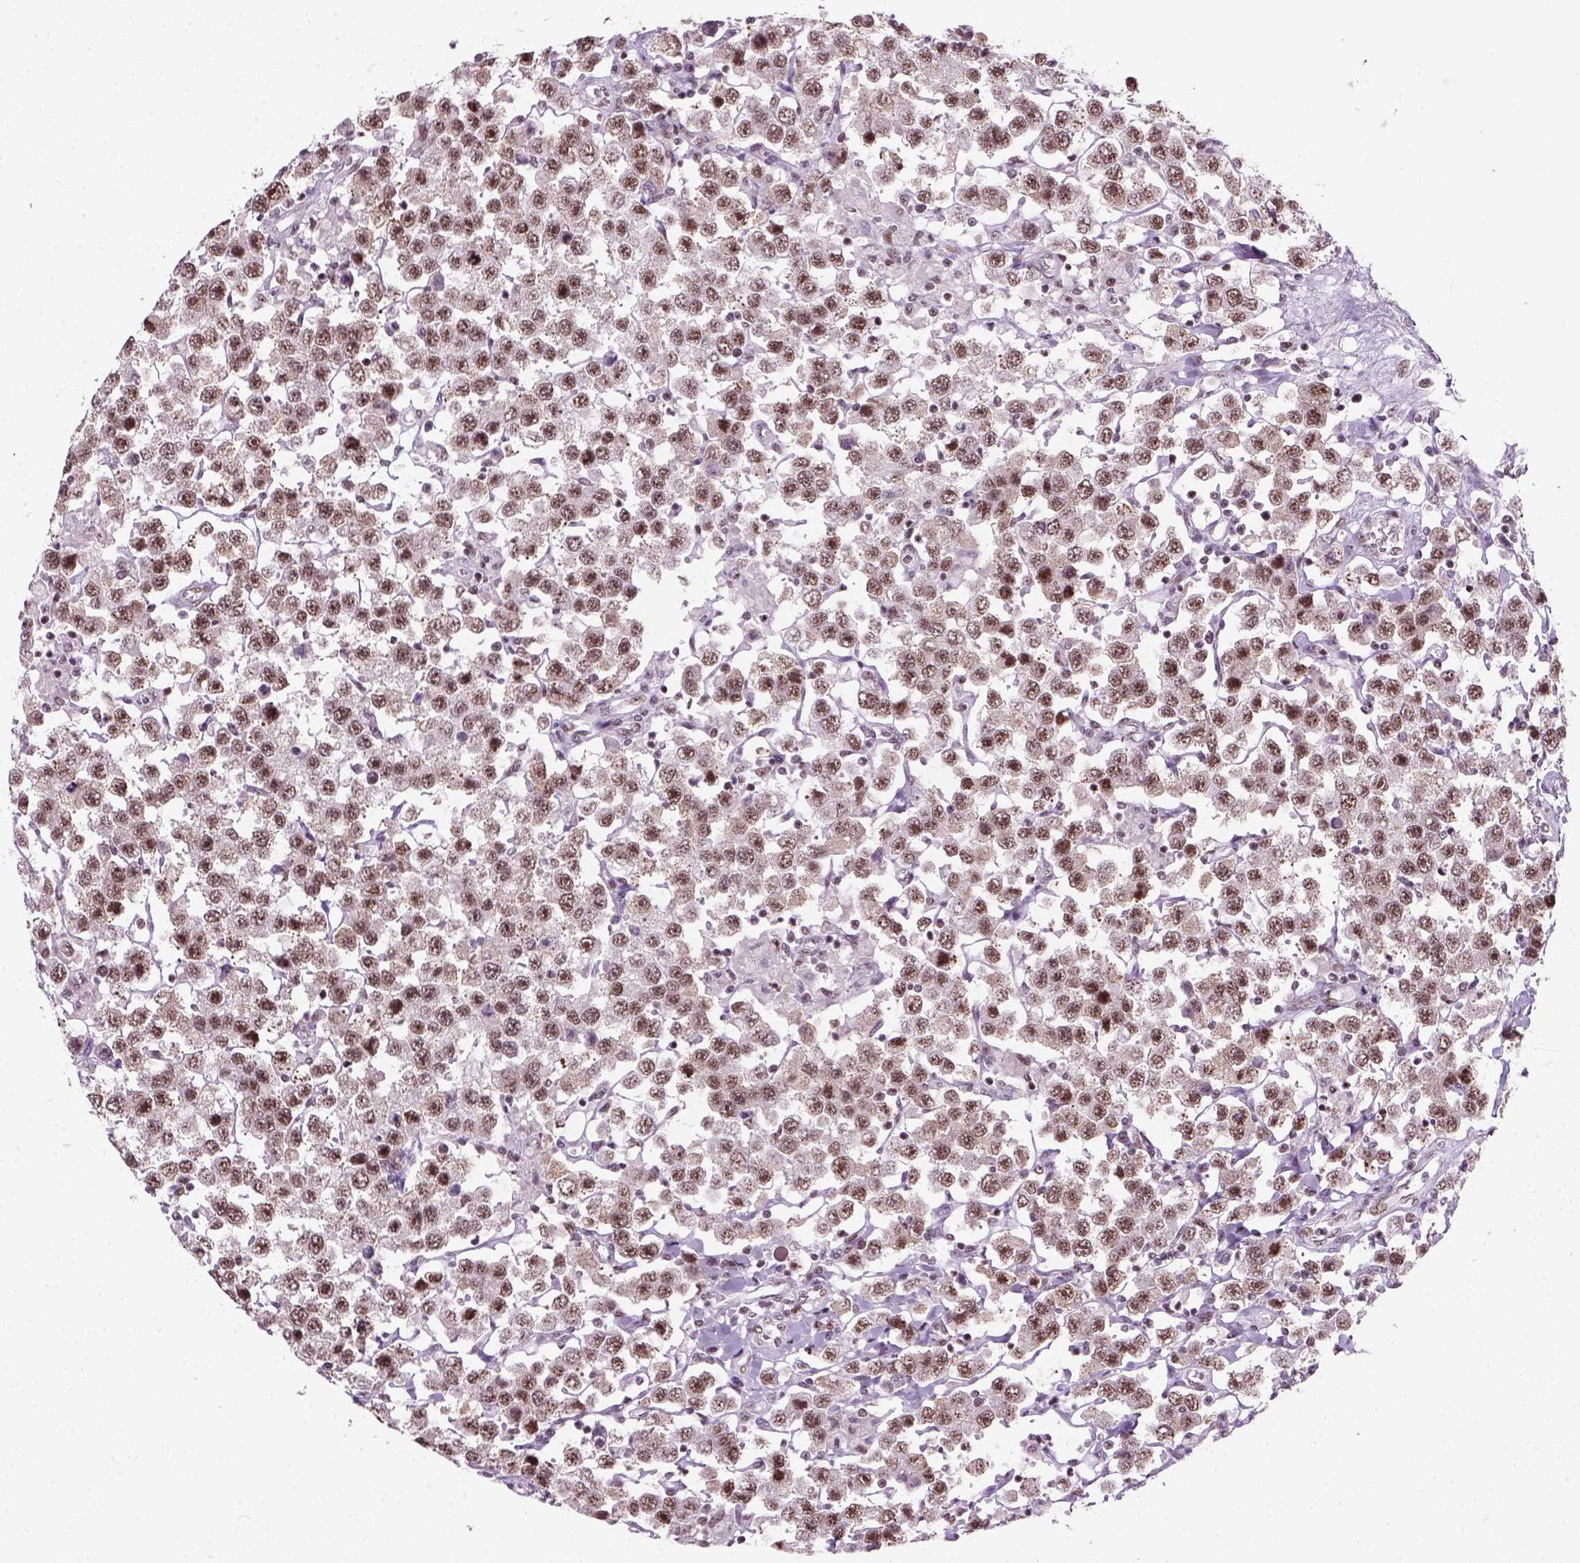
{"staining": {"intensity": "weak", "quantity": ">75%", "location": "nuclear"}, "tissue": "testis cancer", "cell_type": "Tumor cells", "image_type": "cancer", "snomed": [{"axis": "morphology", "description": "Seminoma, NOS"}, {"axis": "topography", "description": "Testis"}], "caption": "Immunohistochemistry image of human seminoma (testis) stained for a protein (brown), which demonstrates low levels of weak nuclear staining in about >75% of tumor cells.", "gene": "GTF2F1", "patient": {"sex": "male", "age": 45}}